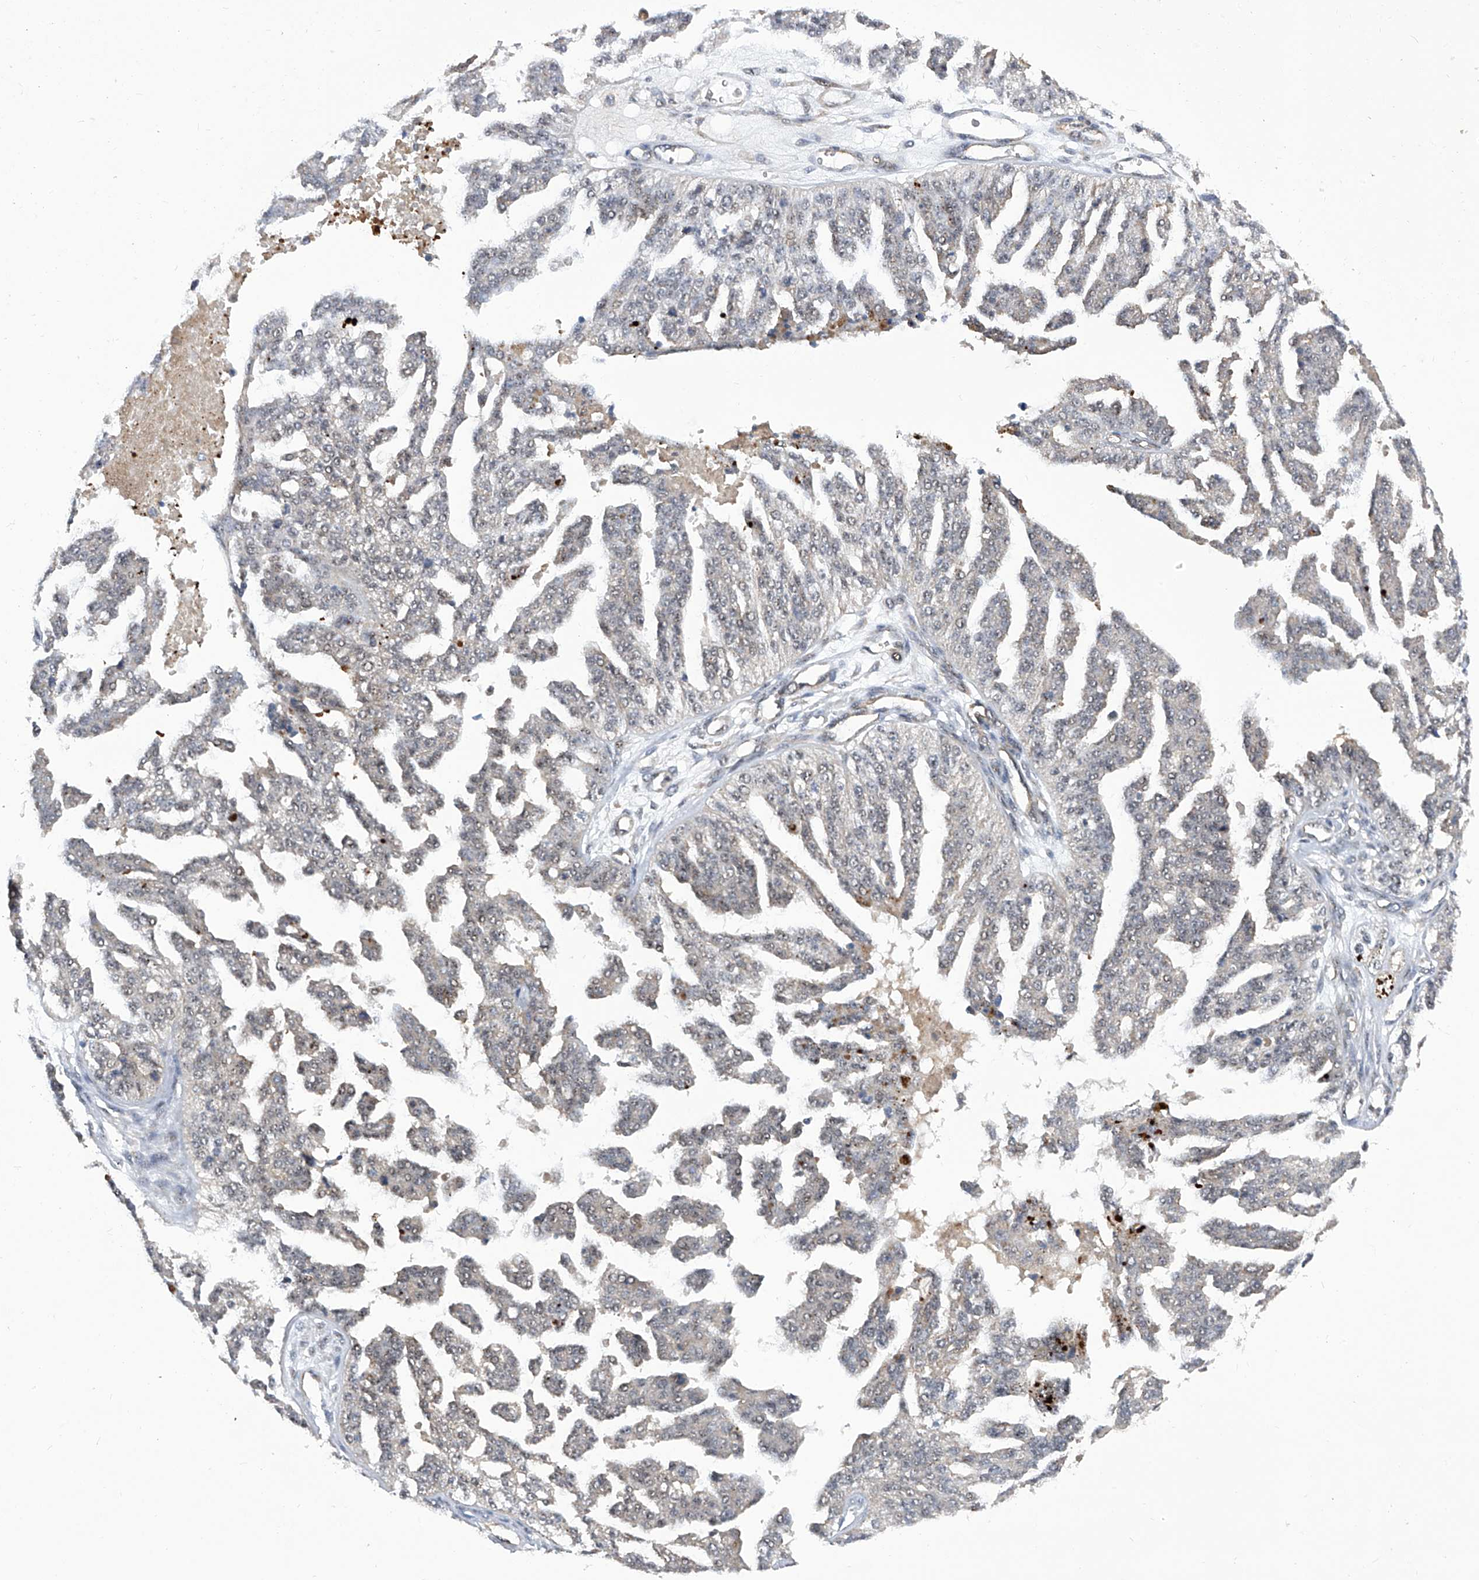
{"staining": {"intensity": "negative", "quantity": "none", "location": "none"}, "tissue": "ovarian cancer", "cell_type": "Tumor cells", "image_type": "cancer", "snomed": [{"axis": "morphology", "description": "Cystadenocarcinoma, serous, NOS"}, {"axis": "topography", "description": "Ovary"}], "caption": "IHC histopathology image of human ovarian cancer (serous cystadenocarcinoma) stained for a protein (brown), which displays no staining in tumor cells.", "gene": "CISH", "patient": {"sex": "female", "age": 58}}